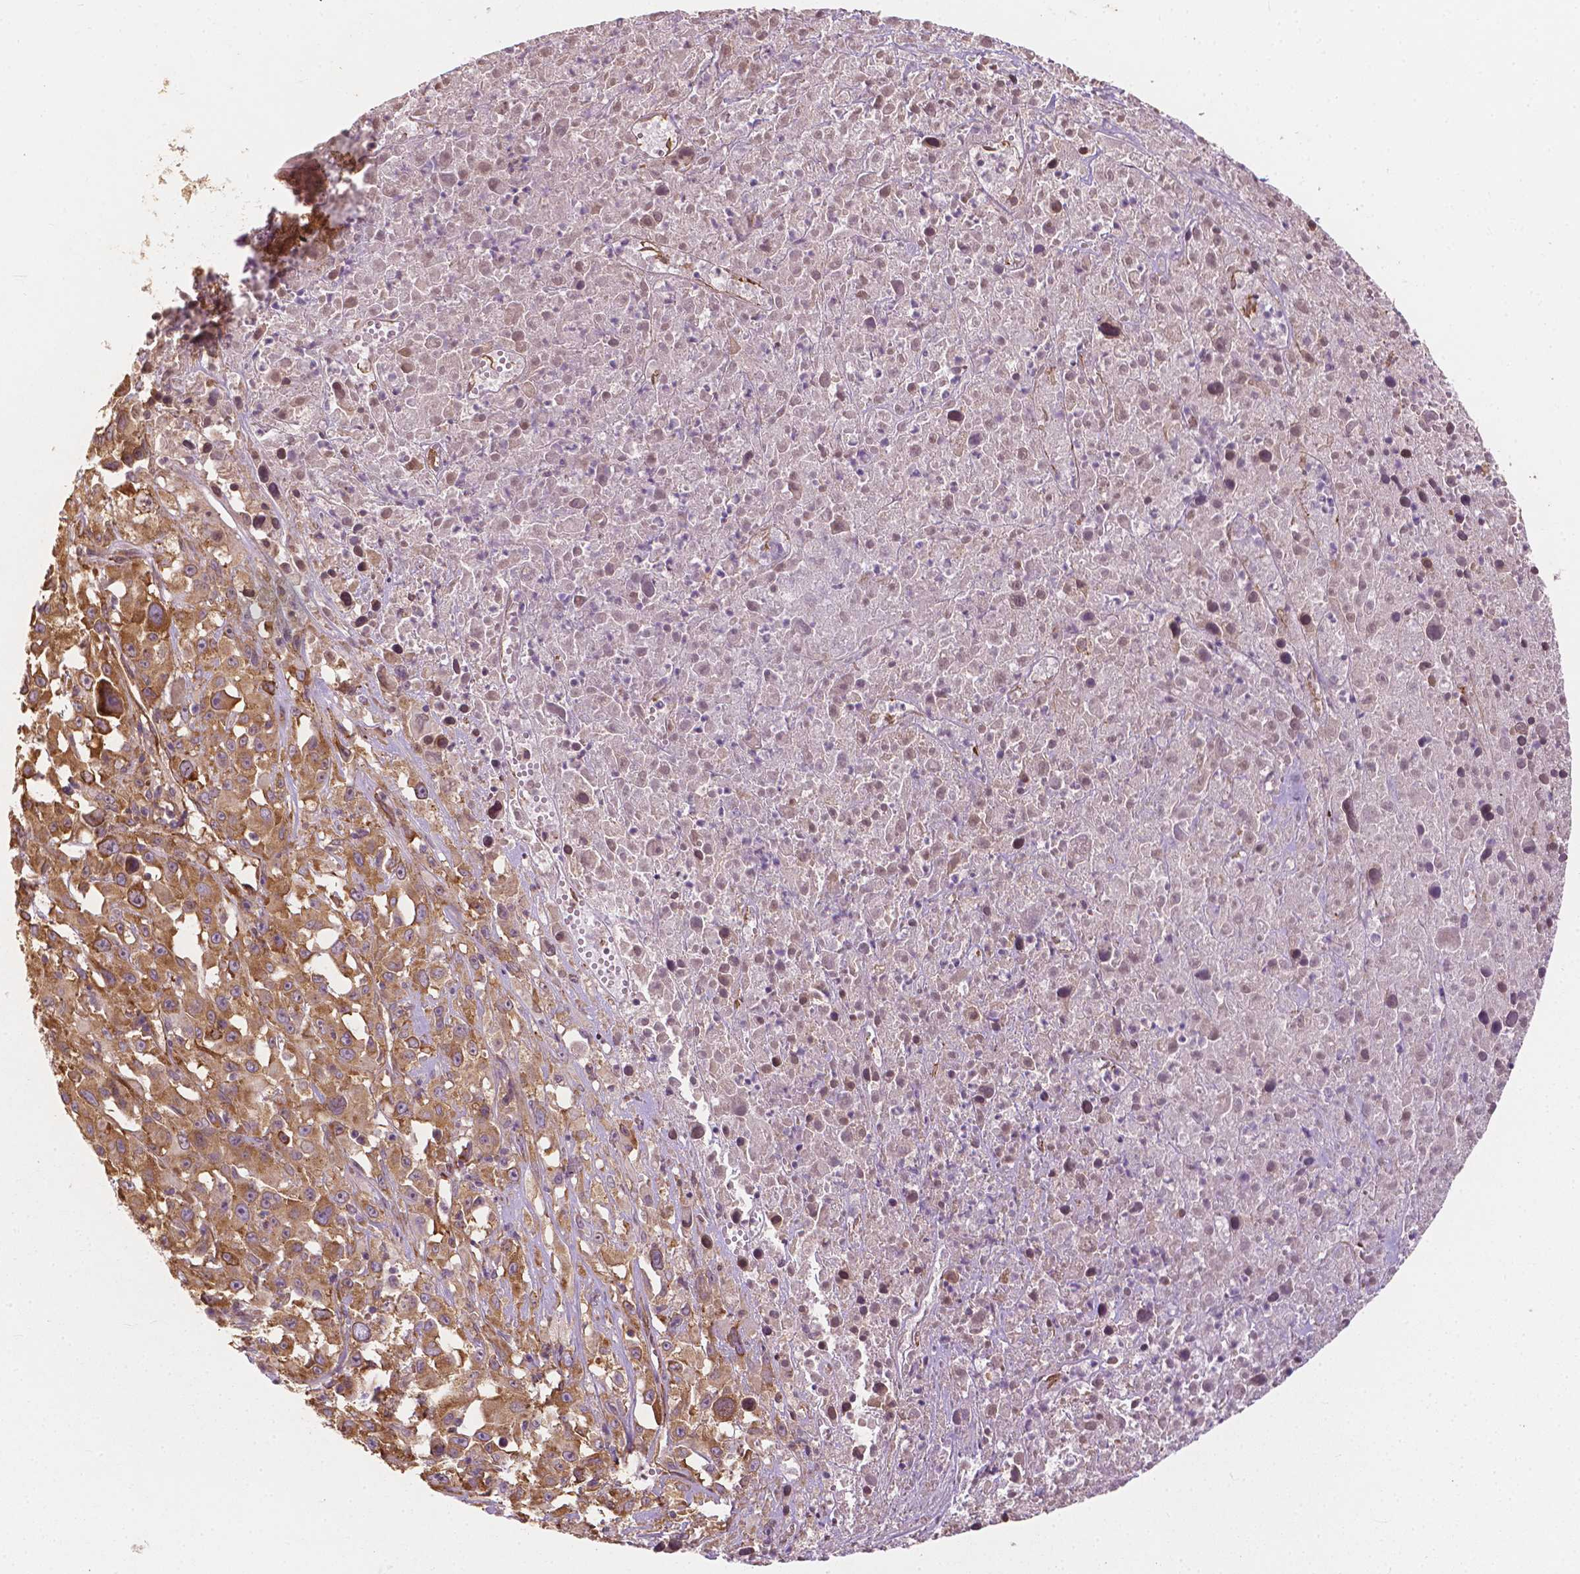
{"staining": {"intensity": "moderate", "quantity": ">75%", "location": "cytoplasmic/membranous"}, "tissue": "melanoma", "cell_type": "Tumor cells", "image_type": "cancer", "snomed": [{"axis": "morphology", "description": "Malignant melanoma, Metastatic site"}, {"axis": "topography", "description": "Soft tissue"}], "caption": "A micrograph of malignant melanoma (metastatic site) stained for a protein exhibits moderate cytoplasmic/membranous brown staining in tumor cells. The protein of interest is stained brown, and the nuclei are stained in blue (DAB (3,3'-diaminobenzidine) IHC with brightfield microscopy, high magnification).", "gene": "G3BP1", "patient": {"sex": "male", "age": 50}}